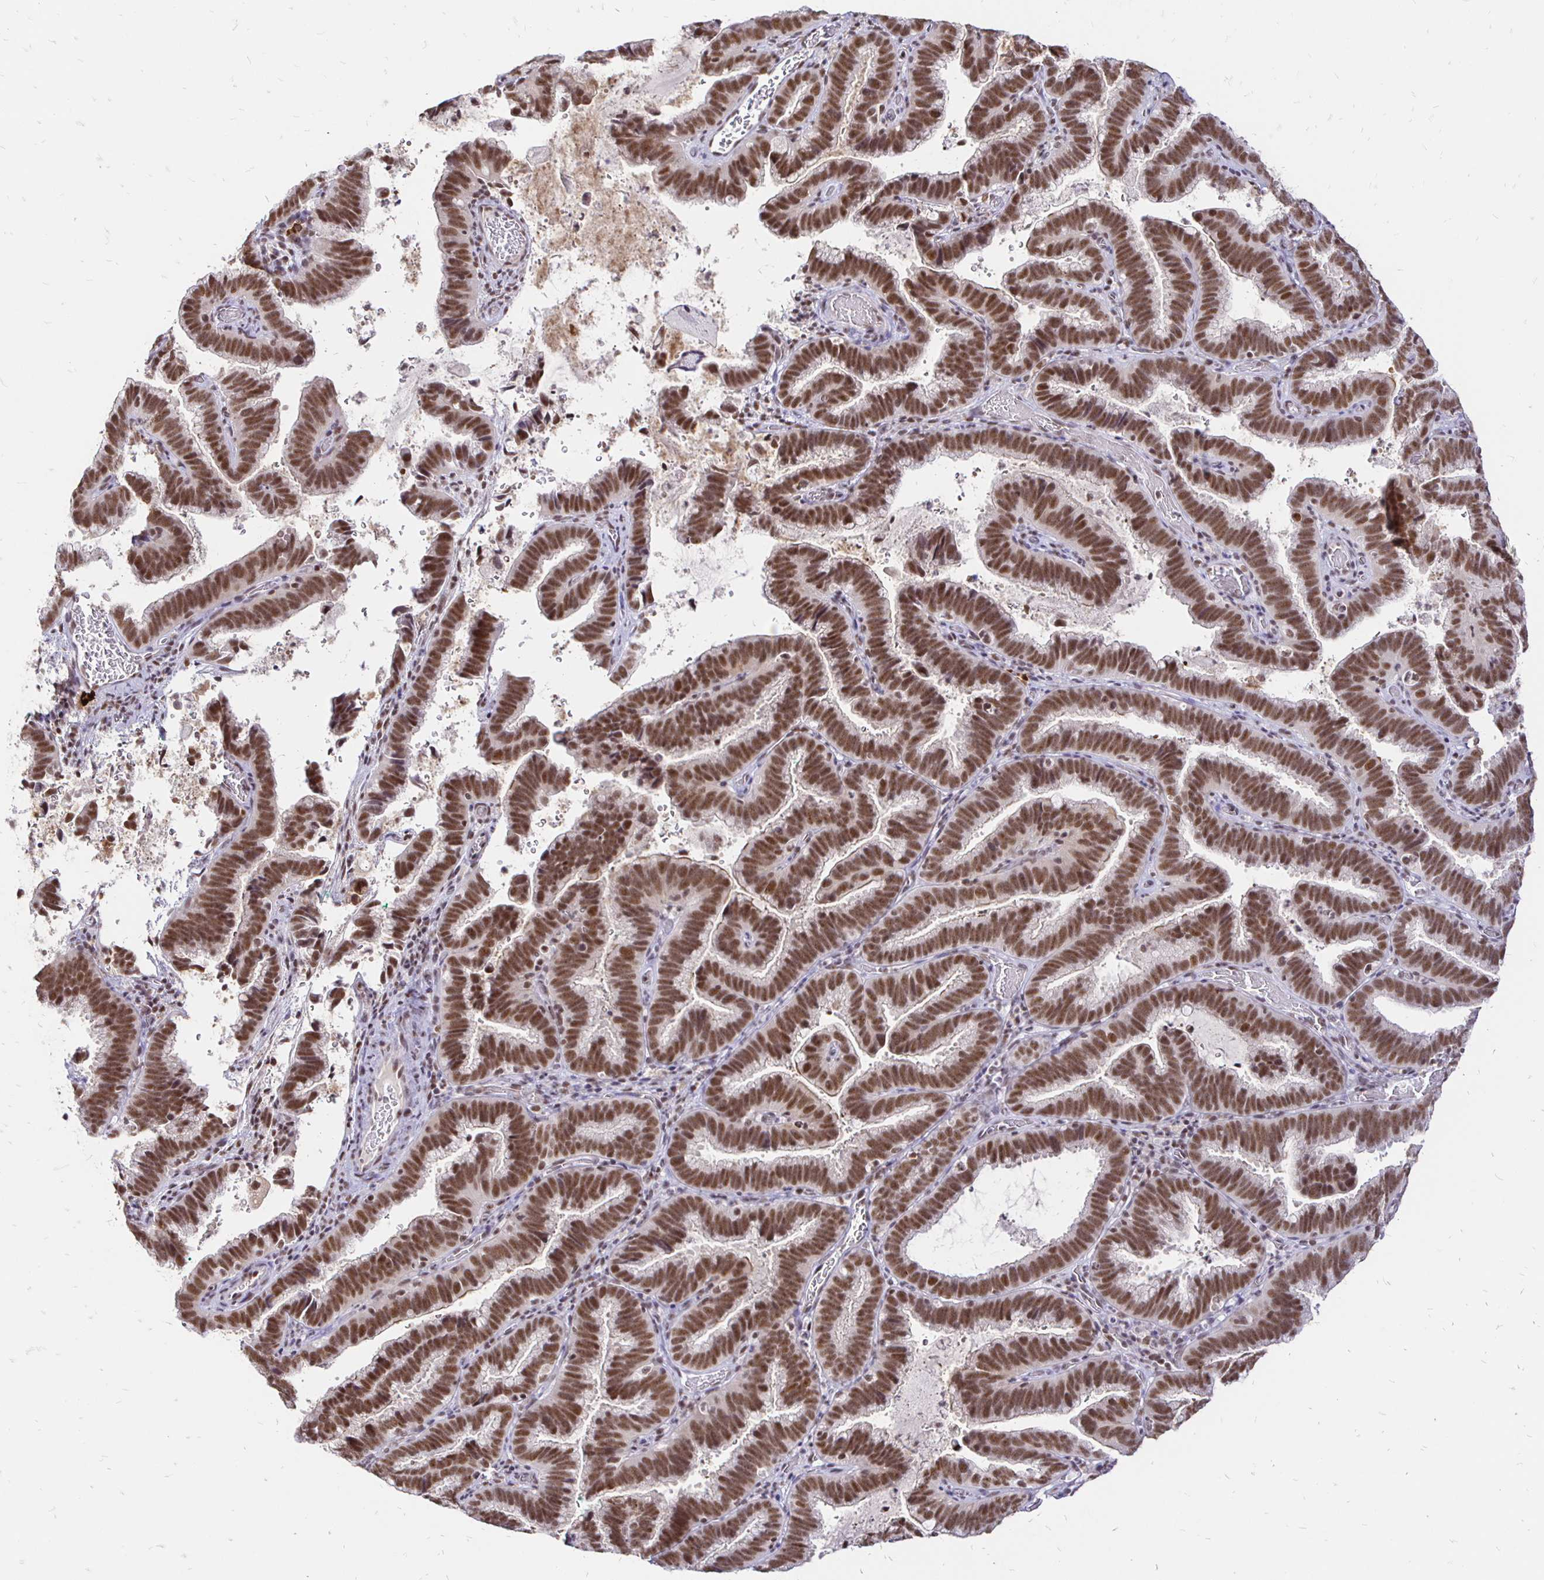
{"staining": {"intensity": "strong", "quantity": ">75%", "location": "nuclear"}, "tissue": "cervical cancer", "cell_type": "Tumor cells", "image_type": "cancer", "snomed": [{"axis": "morphology", "description": "Adenocarcinoma, NOS"}, {"axis": "topography", "description": "Cervix"}], "caption": "Cervical cancer stained for a protein (brown) reveals strong nuclear positive positivity in about >75% of tumor cells.", "gene": "SIN3A", "patient": {"sex": "female", "age": 61}}